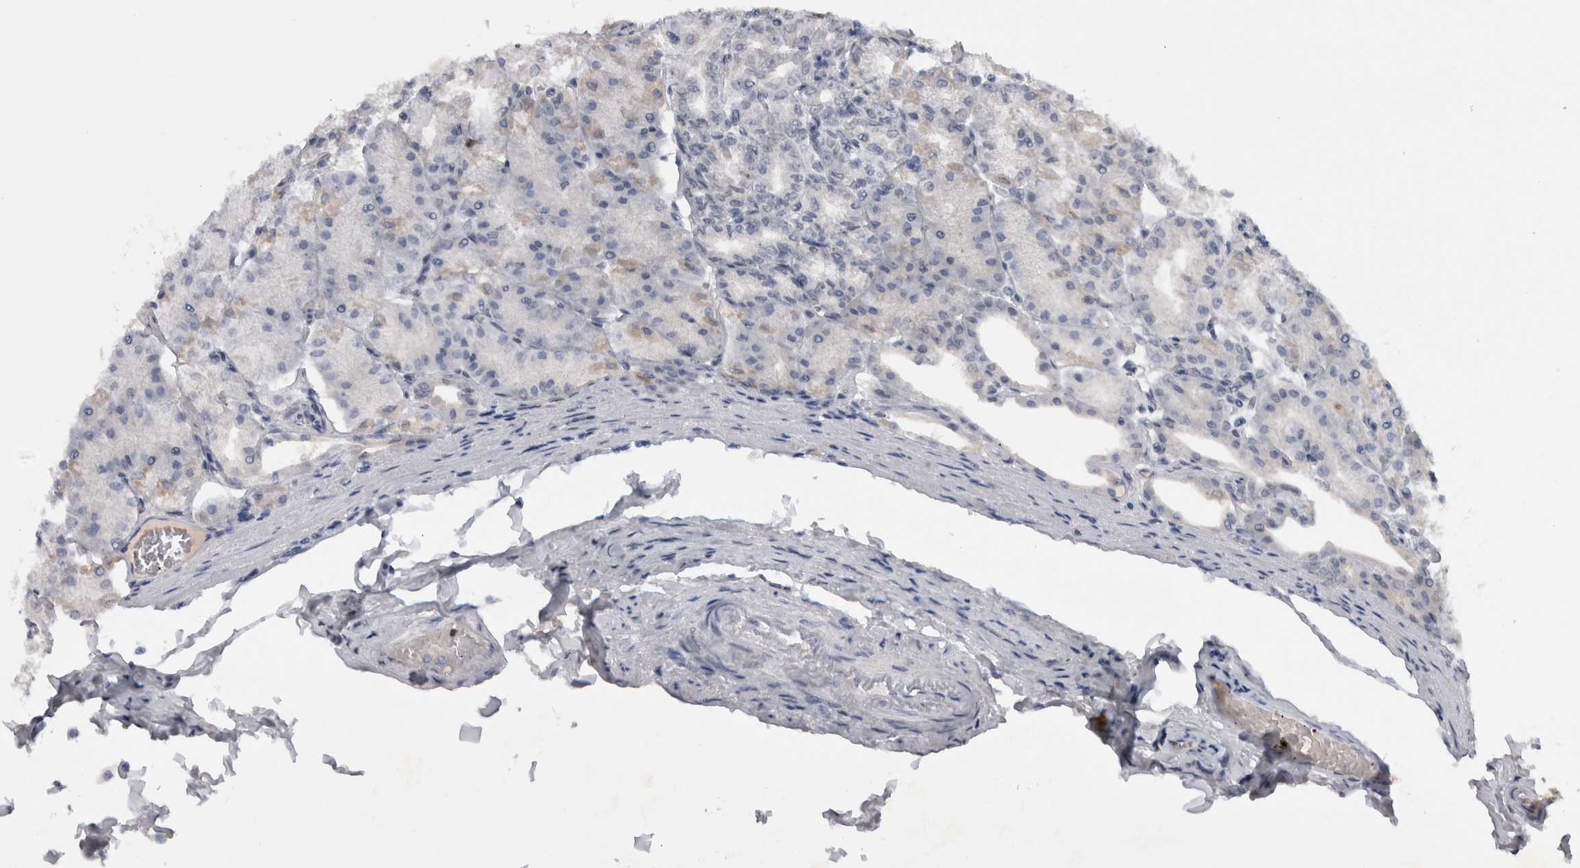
{"staining": {"intensity": "strong", "quantity": "<25%", "location": "nuclear"}, "tissue": "stomach", "cell_type": "Glandular cells", "image_type": "normal", "snomed": [{"axis": "morphology", "description": "Normal tissue, NOS"}, {"axis": "topography", "description": "Stomach, lower"}], "caption": "Brown immunohistochemical staining in benign human stomach demonstrates strong nuclear positivity in approximately <25% of glandular cells.", "gene": "KIF18B", "patient": {"sex": "male", "age": 71}}